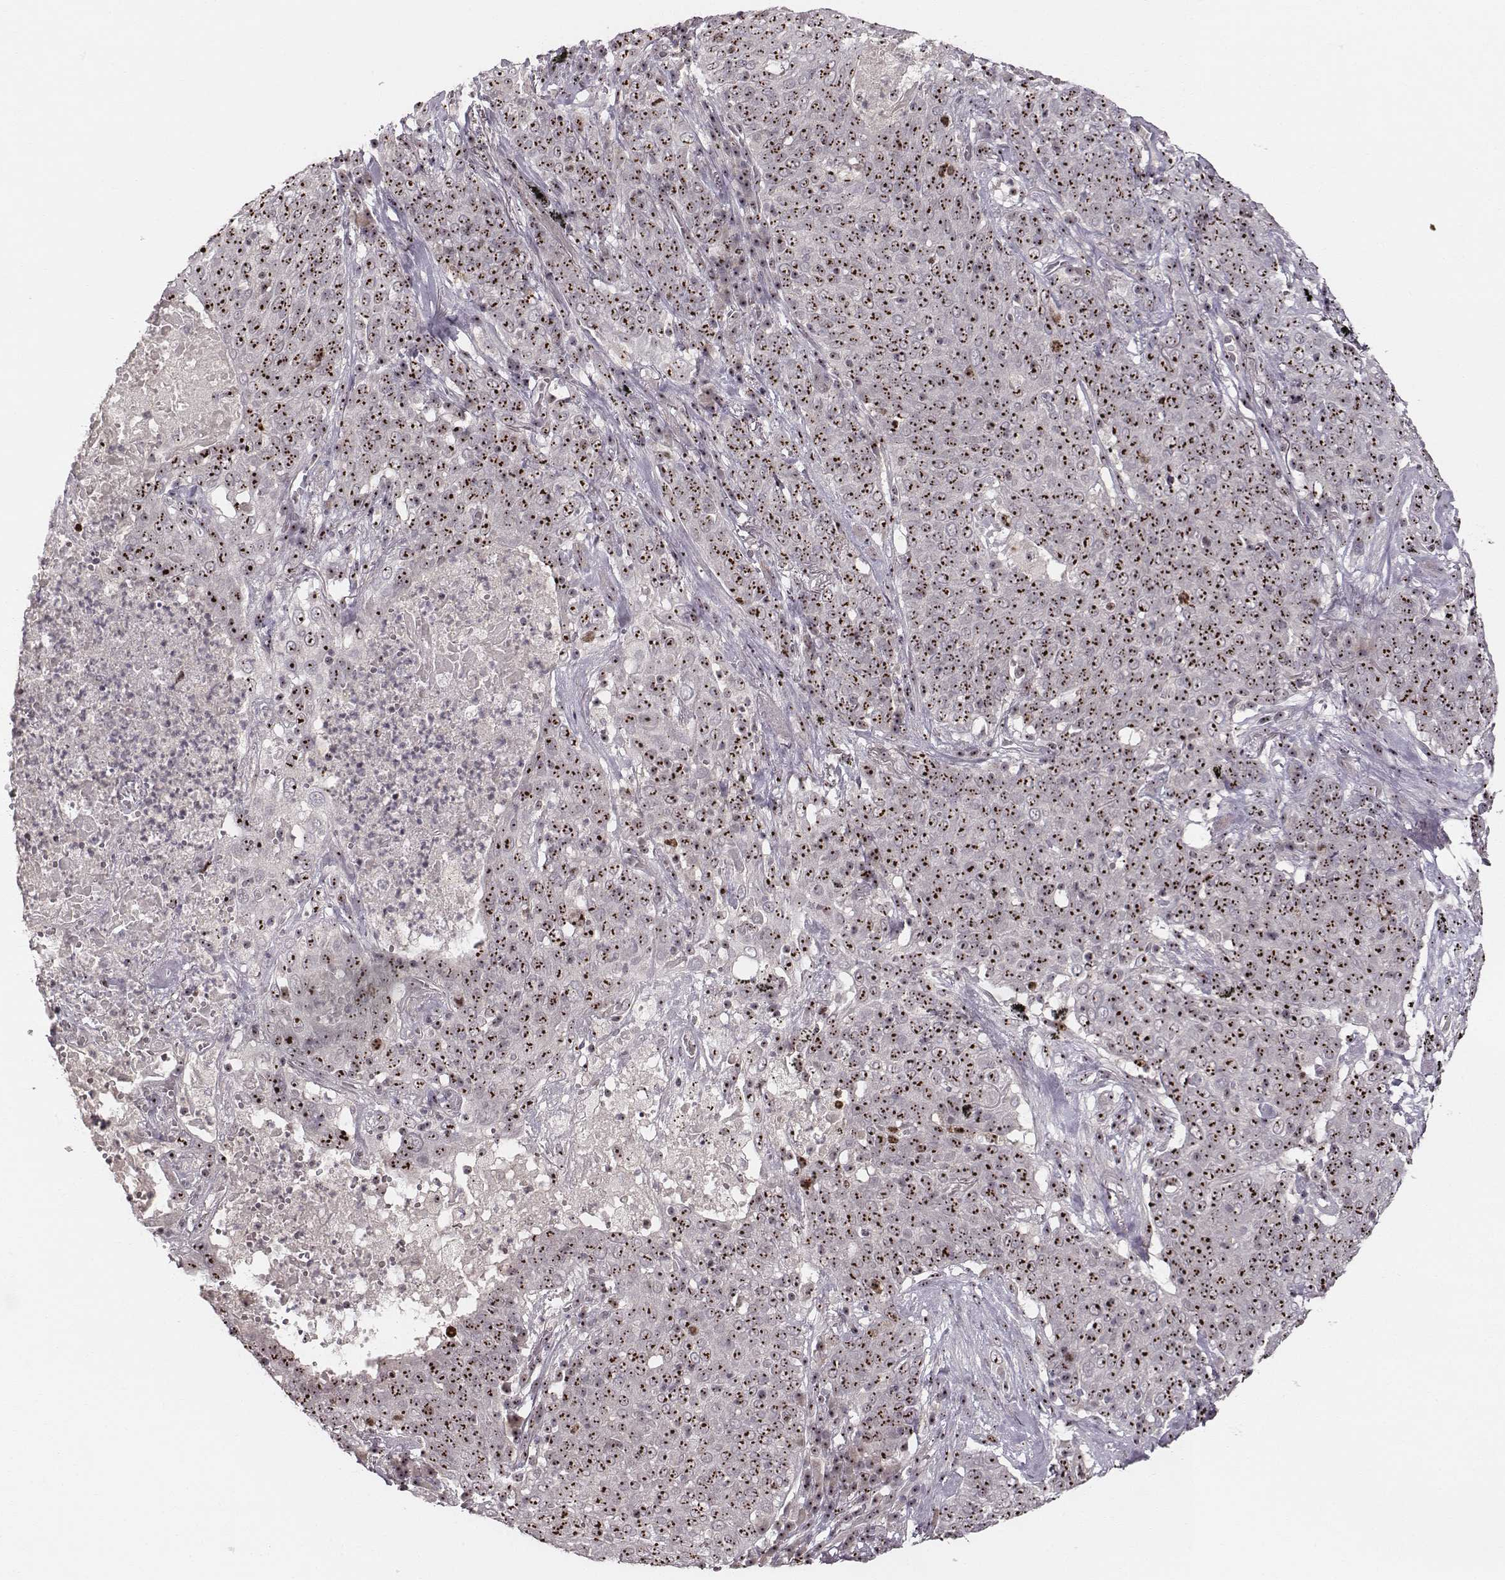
{"staining": {"intensity": "moderate", "quantity": ">75%", "location": "nuclear"}, "tissue": "lung cancer", "cell_type": "Tumor cells", "image_type": "cancer", "snomed": [{"axis": "morphology", "description": "Squamous cell carcinoma, NOS"}, {"axis": "topography", "description": "Lung"}], "caption": "Tumor cells reveal medium levels of moderate nuclear staining in approximately >75% of cells in lung cancer (squamous cell carcinoma). Nuclei are stained in blue.", "gene": "NOP56", "patient": {"sex": "male", "age": 82}}